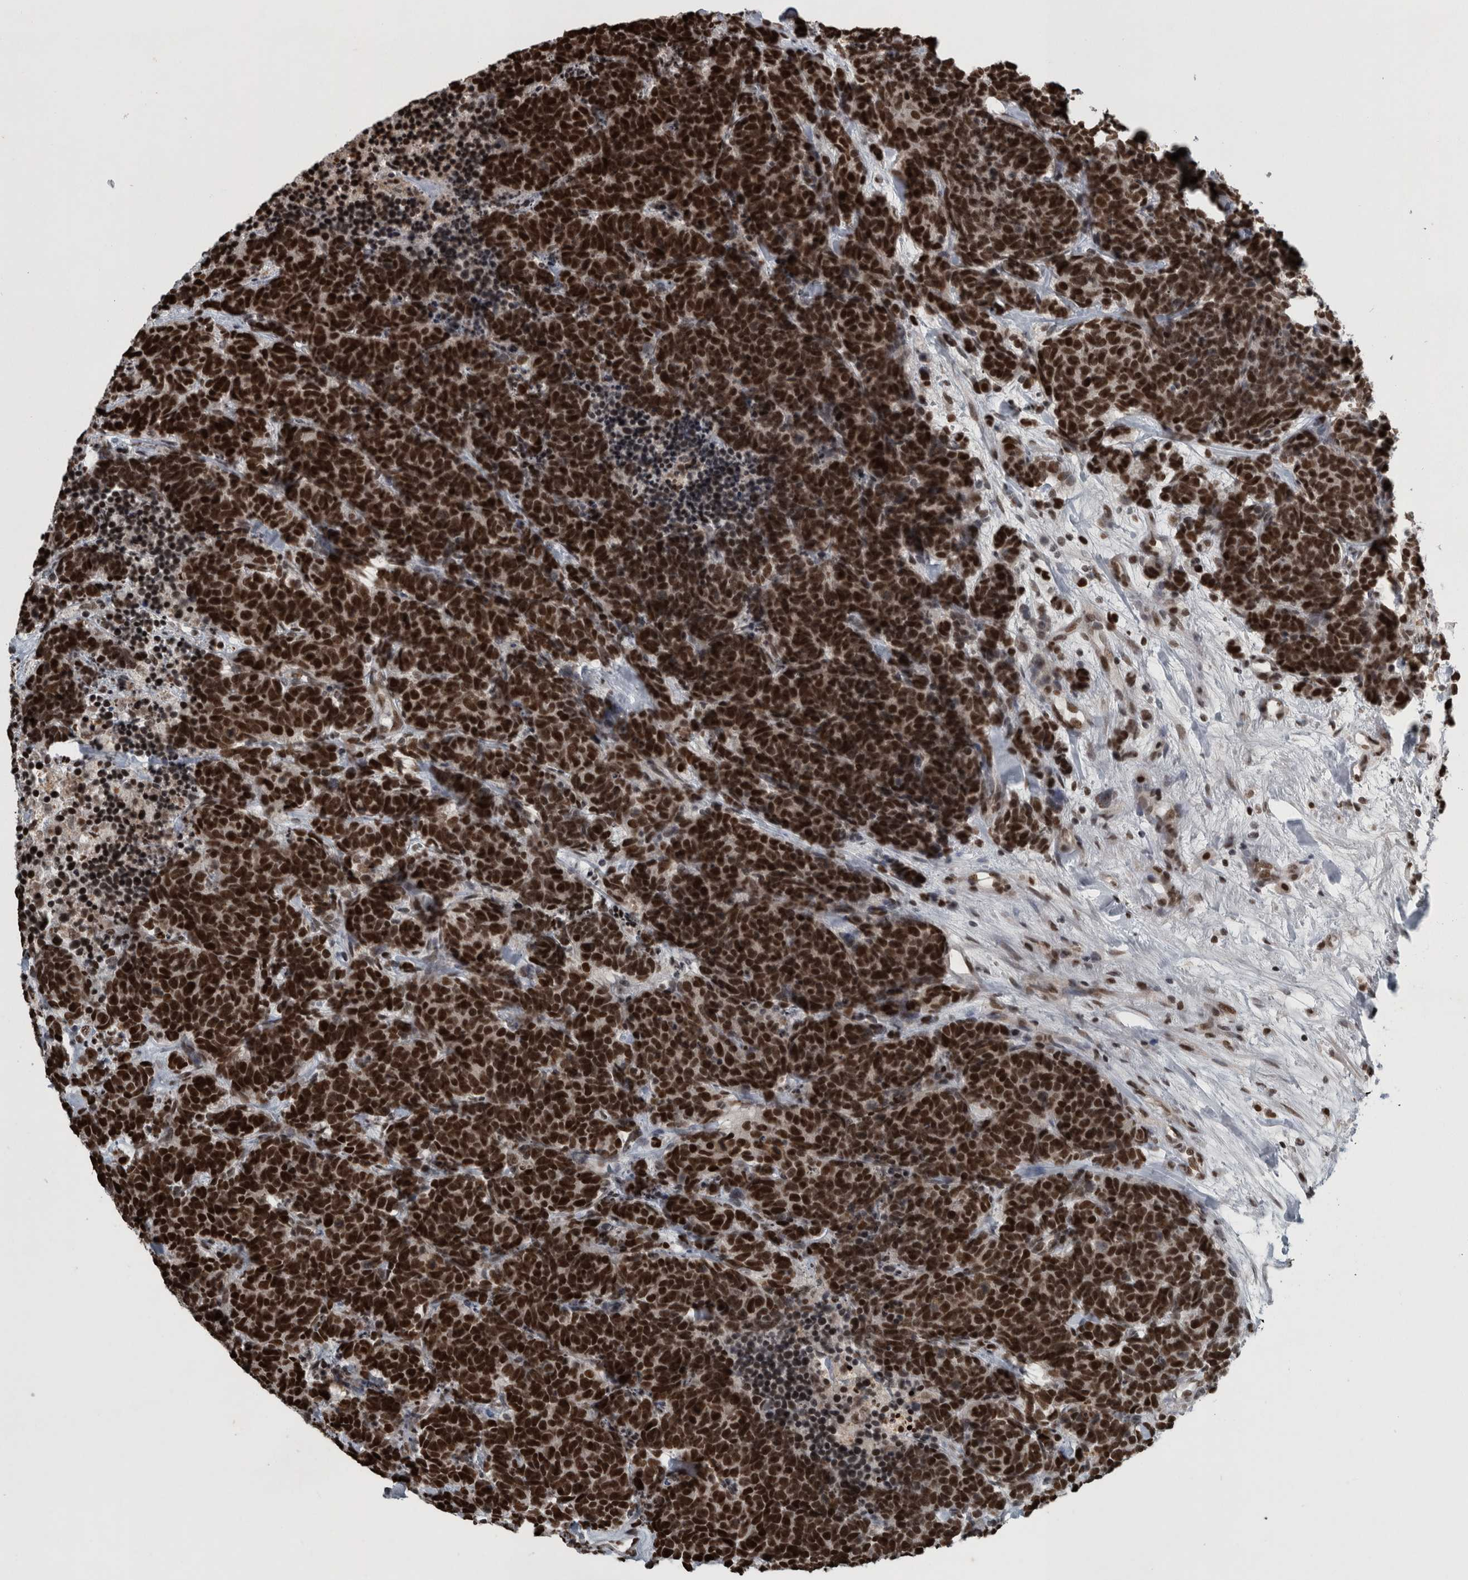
{"staining": {"intensity": "strong", "quantity": ">75%", "location": "nuclear"}, "tissue": "carcinoid", "cell_type": "Tumor cells", "image_type": "cancer", "snomed": [{"axis": "morphology", "description": "Carcinoma, NOS"}, {"axis": "morphology", "description": "Carcinoid, malignant, NOS"}, {"axis": "topography", "description": "Urinary bladder"}], "caption": "IHC (DAB (3,3'-diaminobenzidine)) staining of human carcinoma demonstrates strong nuclear protein staining in about >75% of tumor cells.", "gene": "UNC50", "patient": {"sex": "male", "age": 57}}